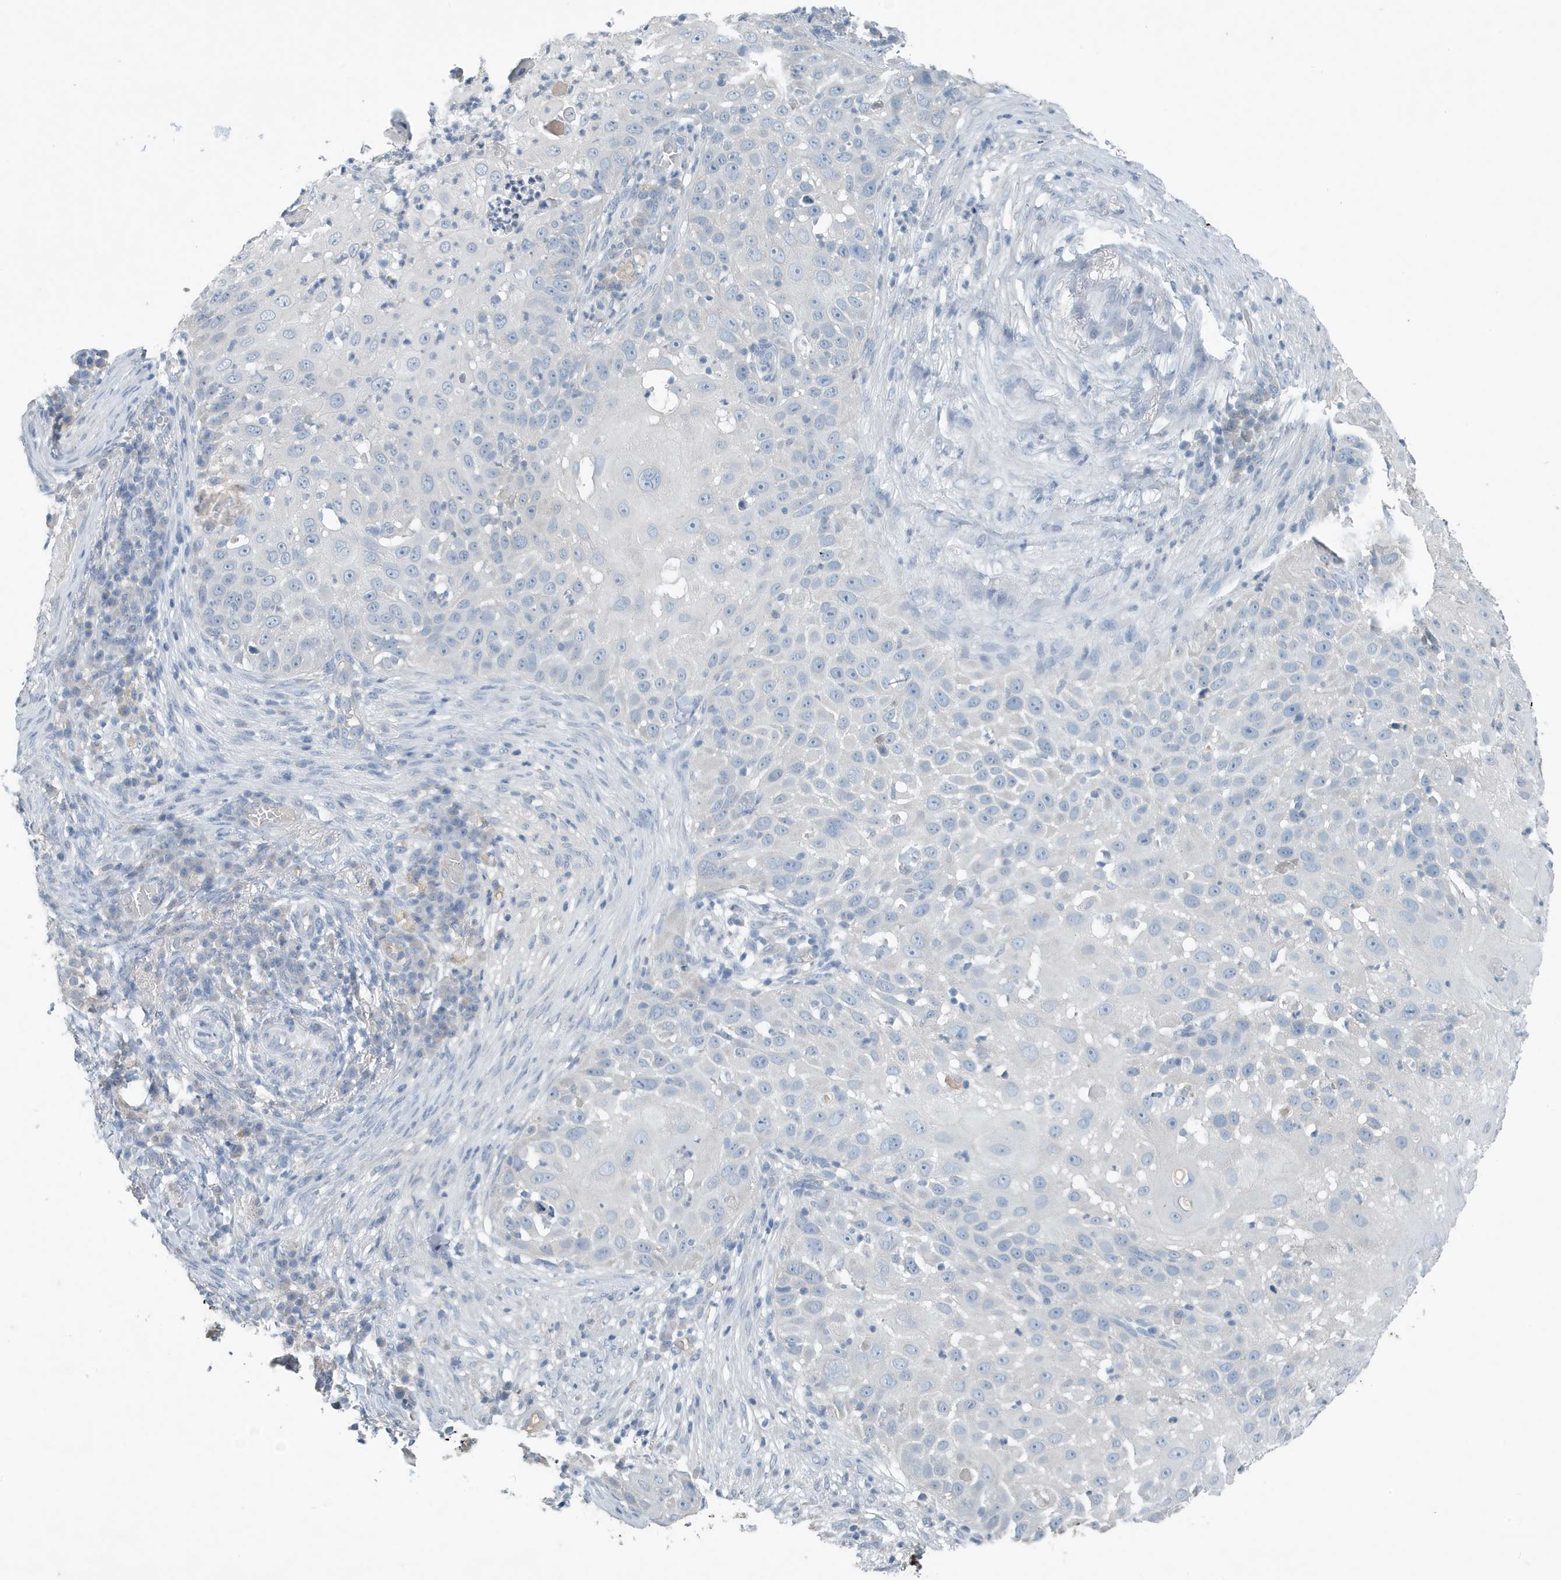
{"staining": {"intensity": "negative", "quantity": "none", "location": "none"}, "tissue": "skin cancer", "cell_type": "Tumor cells", "image_type": "cancer", "snomed": [{"axis": "morphology", "description": "Squamous cell carcinoma, NOS"}, {"axis": "topography", "description": "Skin"}], "caption": "Squamous cell carcinoma (skin) stained for a protein using IHC reveals no expression tumor cells.", "gene": "UGT2B4", "patient": {"sex": "female", "age": 44}}